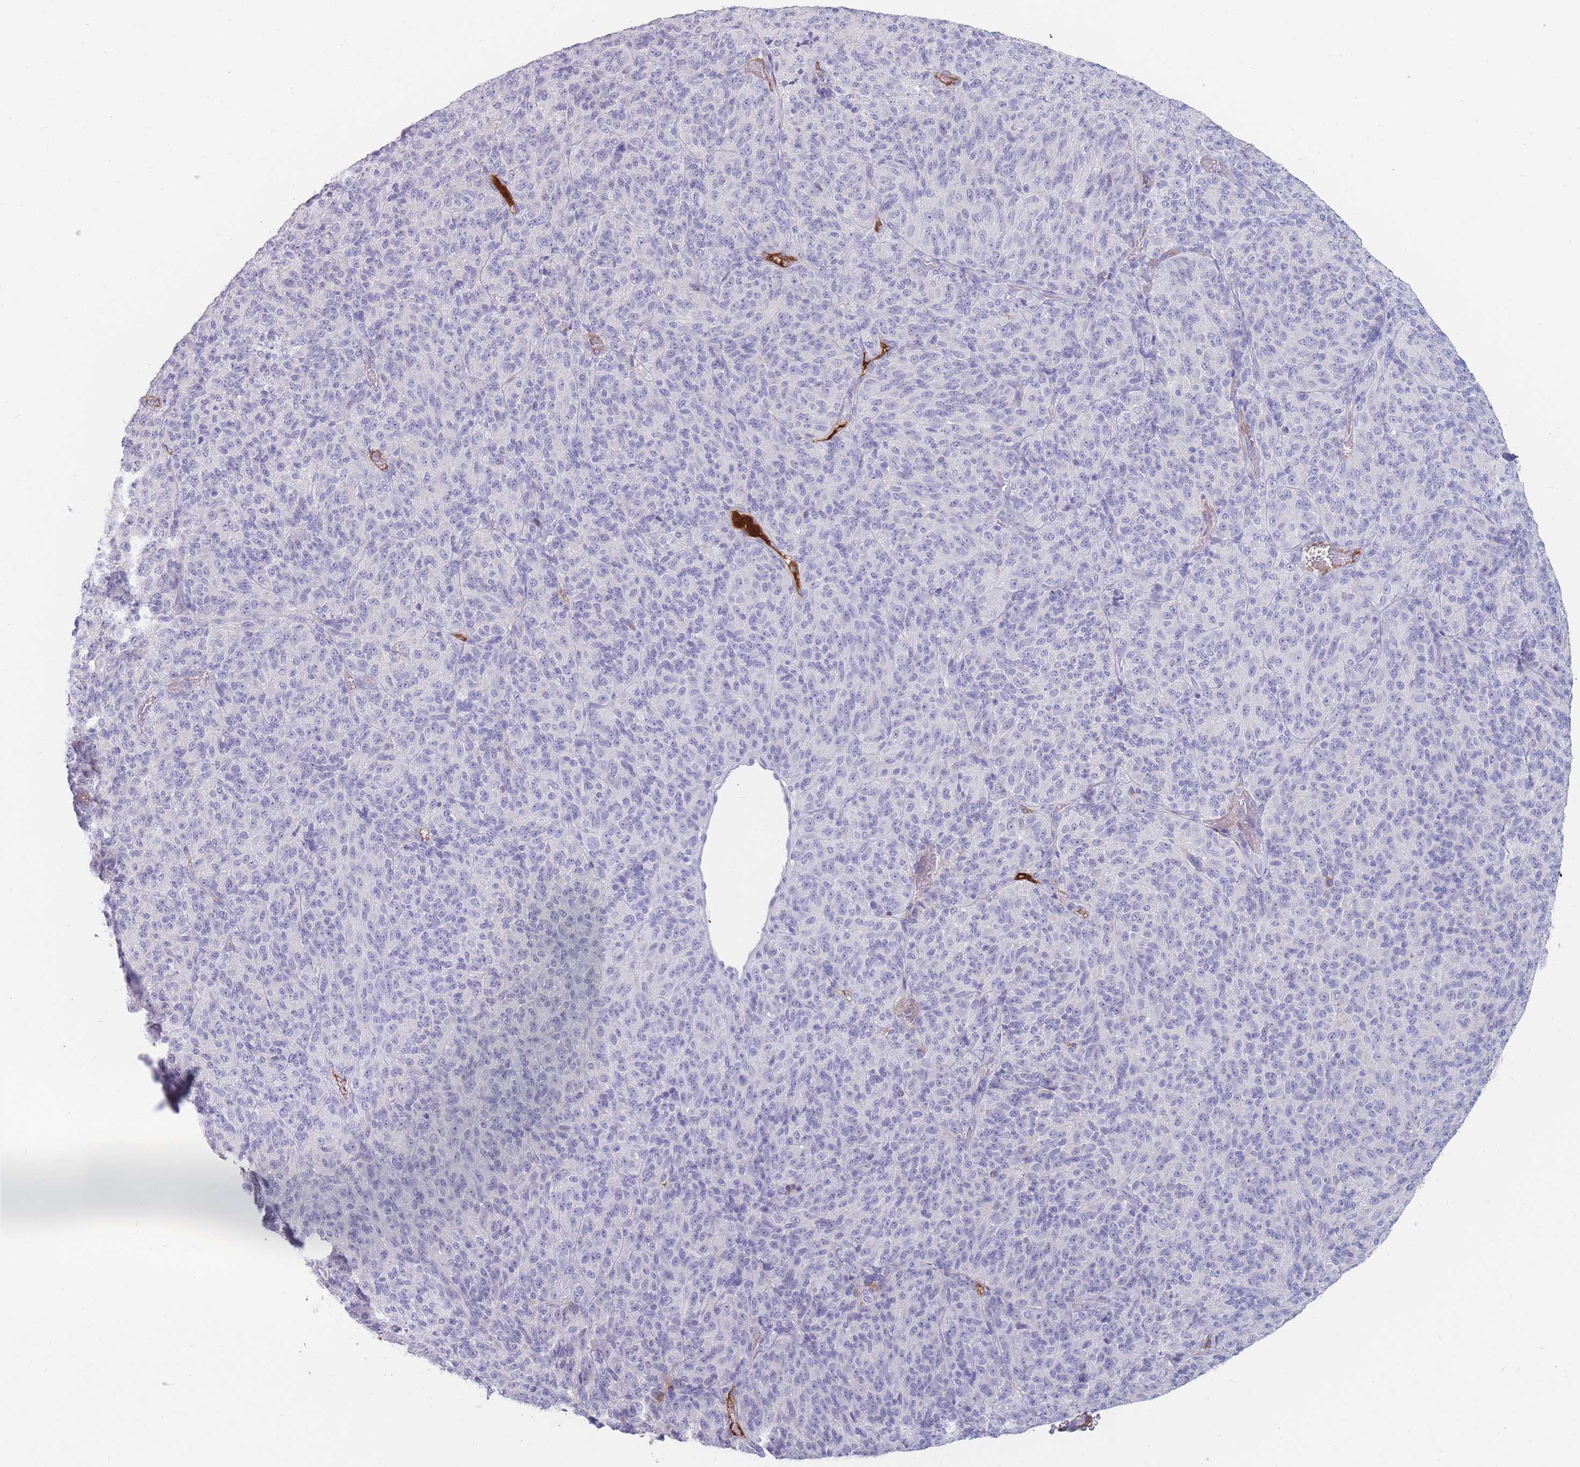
{"staining": {"intensity": "negative", "quantity": "none", "location": "none"}, "tissue": "melanoma", "cell_type": "Tumor cells", "image_type": "cancer", "snomed": [{"axis": "morphology", "description": "Malignant melanoma, Metastatic site"}, {"axis": "topography", "description": "Brain"}], "caption": "The photomicrograph exhibits no staining of tumor cells in melanoma. Nuclei are stained in blue.", "gene": "PRG4", "patient": {"sex": "female", "age": 56}}